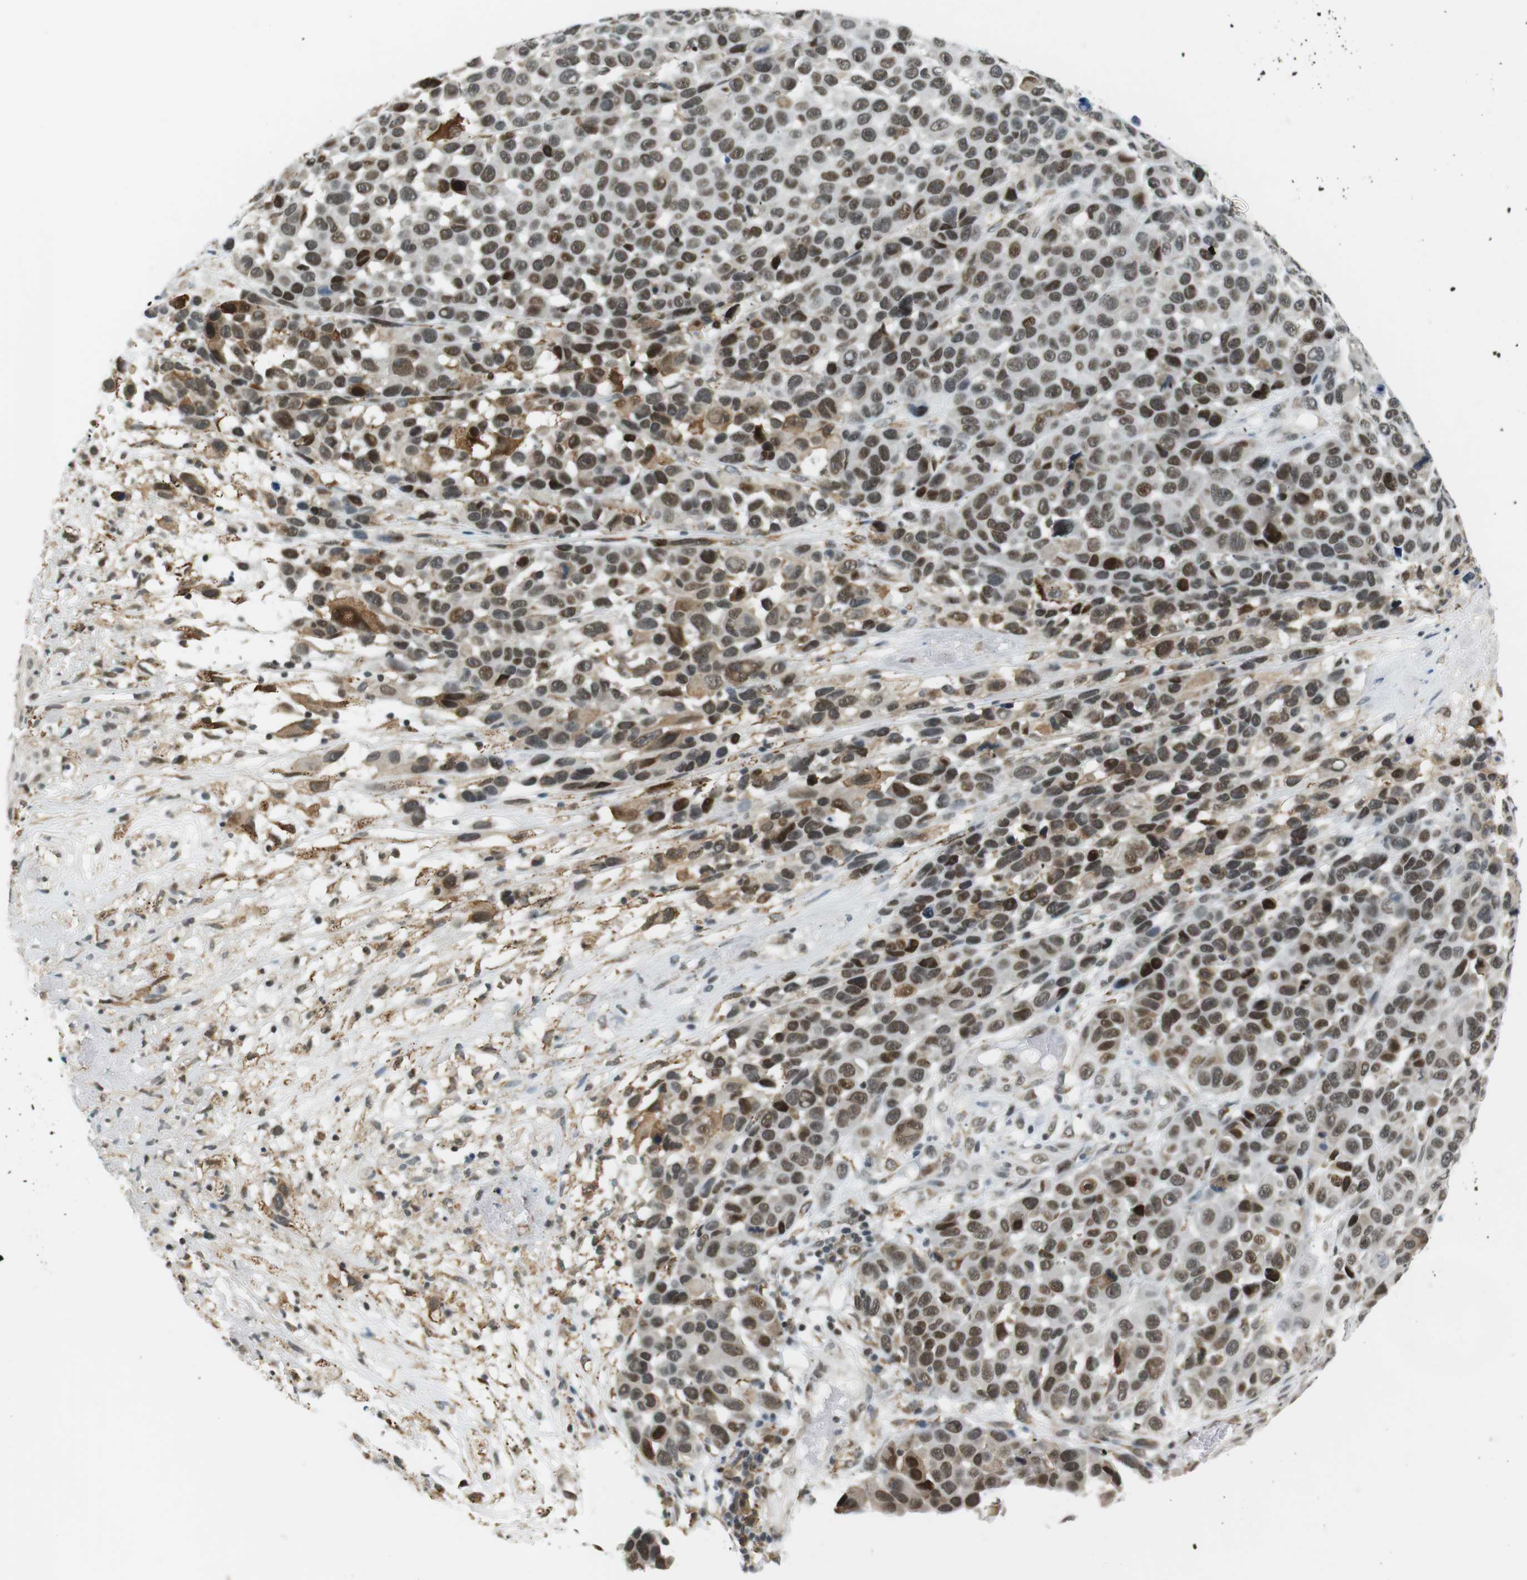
{"staining": {"intensity": "strong", "quantity": ">75%", "location": "nuclear"}, "tissue": "melanoma", "cell_type": "Tumor cells", "image_type": "cancer", "snomed": [{"axis": "morphology", "description": "Malignant melanoma, NOS"}, {"axis": "topography", "description": "Skin"}], "caption": "Immunohistochemical staining of melanoma exhibits high levels of strong nuclear staining in about >75% of tumor cells.", "gene": "RNF38", "patient": {"sex": "male", "age": 53}}